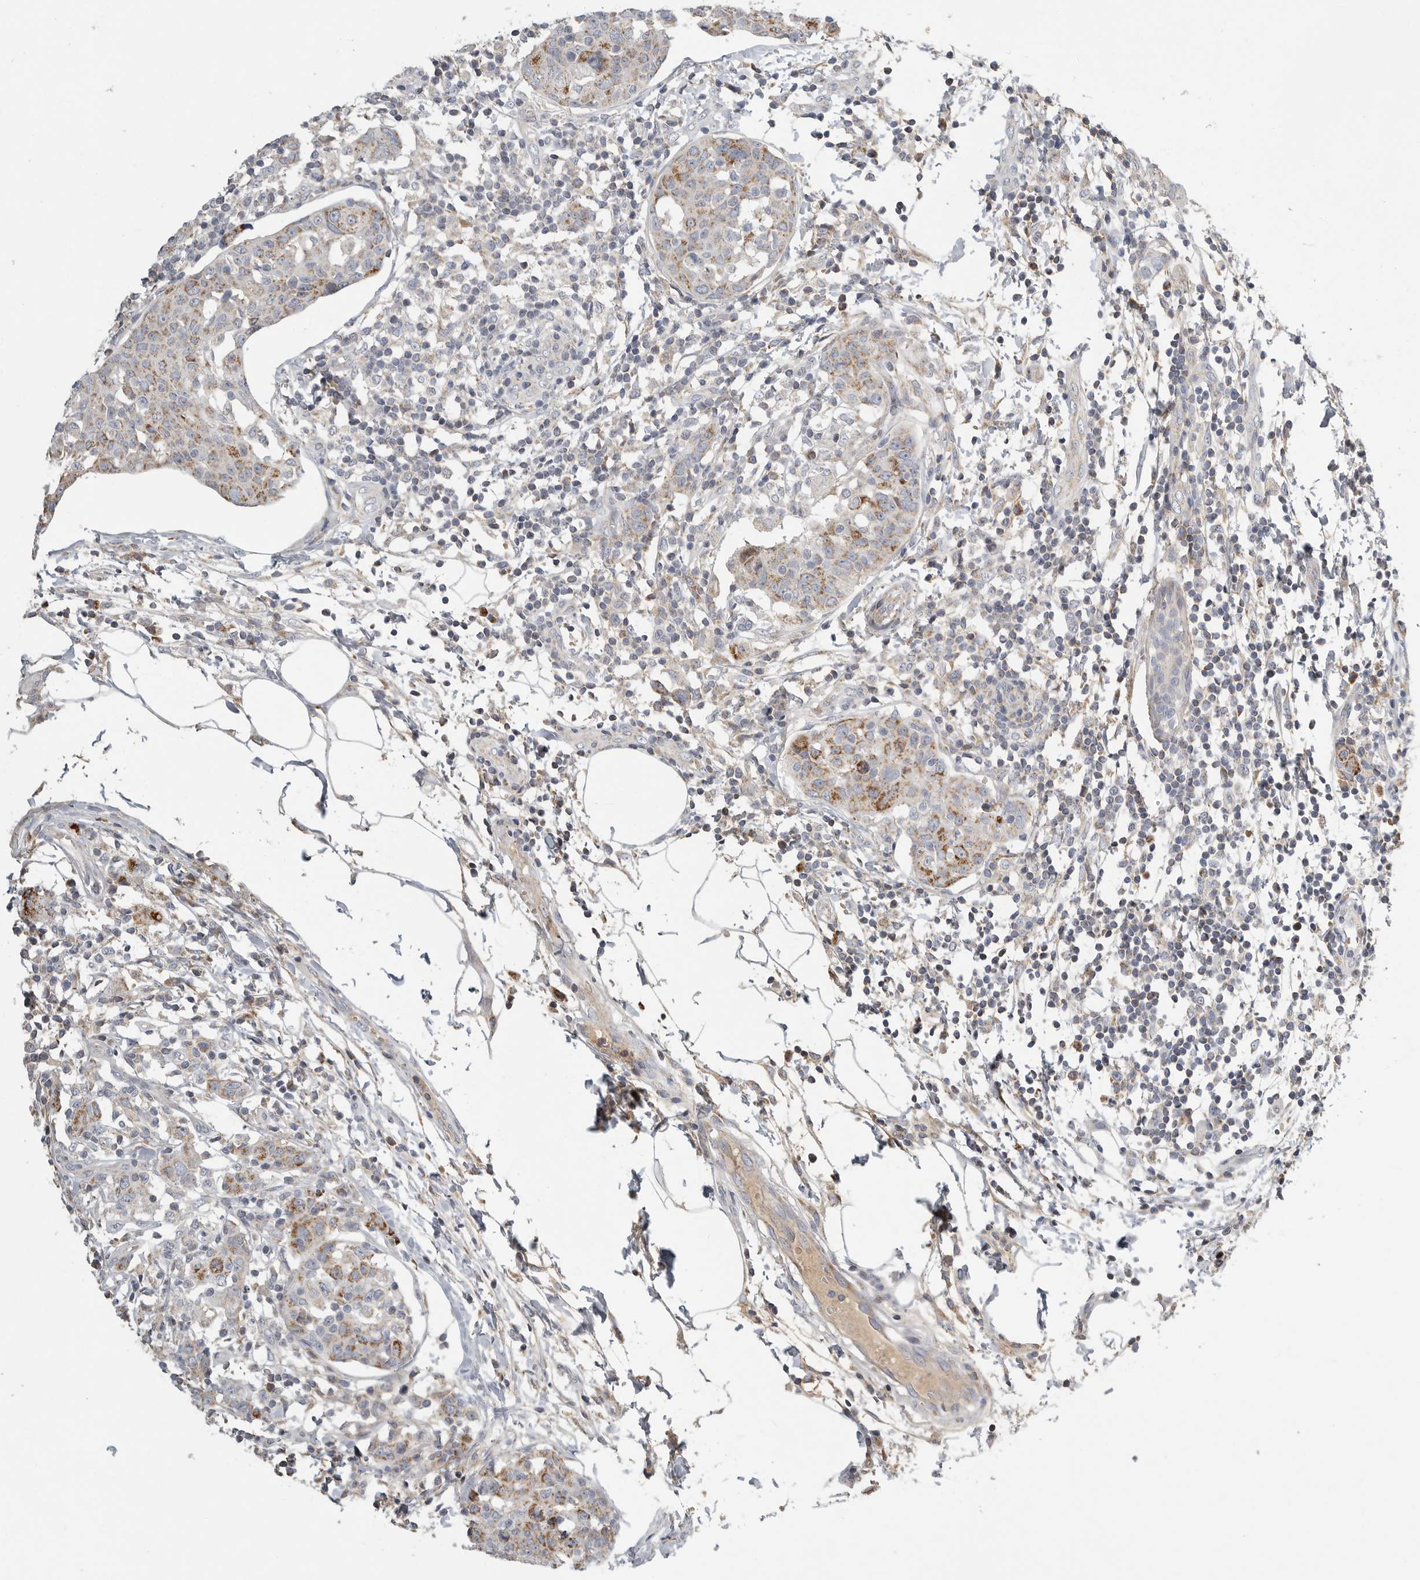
{"staining": {"intensity": "moderate", "quantity": ">75%", "location": "cytoplasmic/membranous"}, "tissue": "breast cancer", "cell_type": "Tumor cells", "image_type": "cancer", "snomed": [{"axis": "morphology", "description": "Normal tissue, NOS"}, {"axis": "morphology", "description": "Duct carcinoma"}, {"axis": "topography", "description": "Breast"}], "caption": "Breast cancer stained with immunohistochemistry (IHC) exhibits moderate cytoplasmic/membranous positivity in approximately >75% of tumor cells.", "gene": "SDC3", "patient": {"sex": "female", "age": 37}}